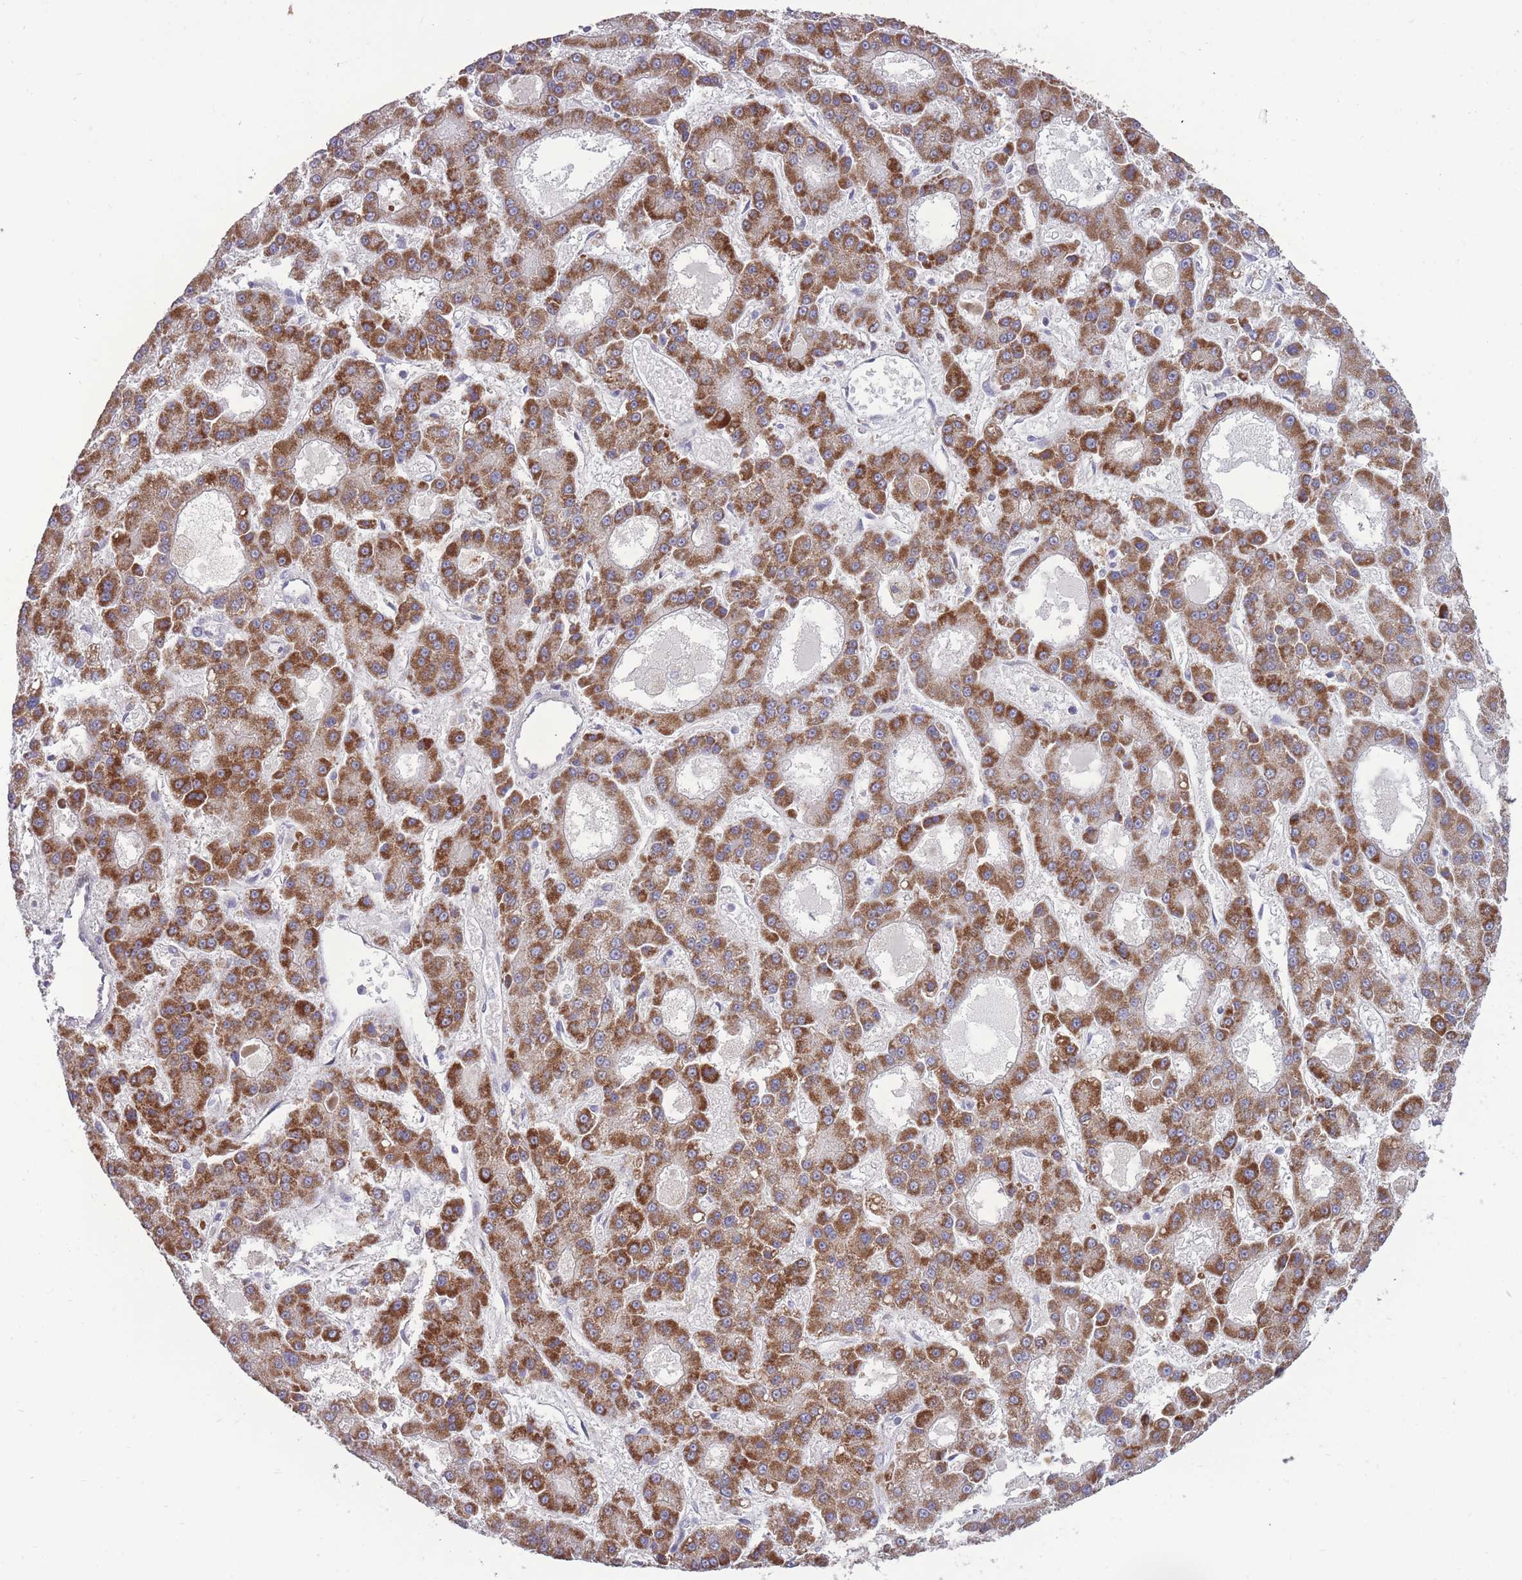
{"staining": {"intensity": "strong", "quantity": ">75%", "location": "cytoplasmic/membranous"}, "tissue": "liver cancer", "cell_type": "Tumor cells", "image_type": "cancer", "snomed": [{"axis": "morphology", "description": "Carcinoma, Hepatocellular, NOS"}, {"axis": "topography", "description": "Liver"}], "caption": "Liver hepatocellular carcinoma tissue exhibits strong cytoplasmic/membranous expression in about >75% of tumor cells", "gene": "MCIDAS", "patient": {"sex": "male", "age": 70}}